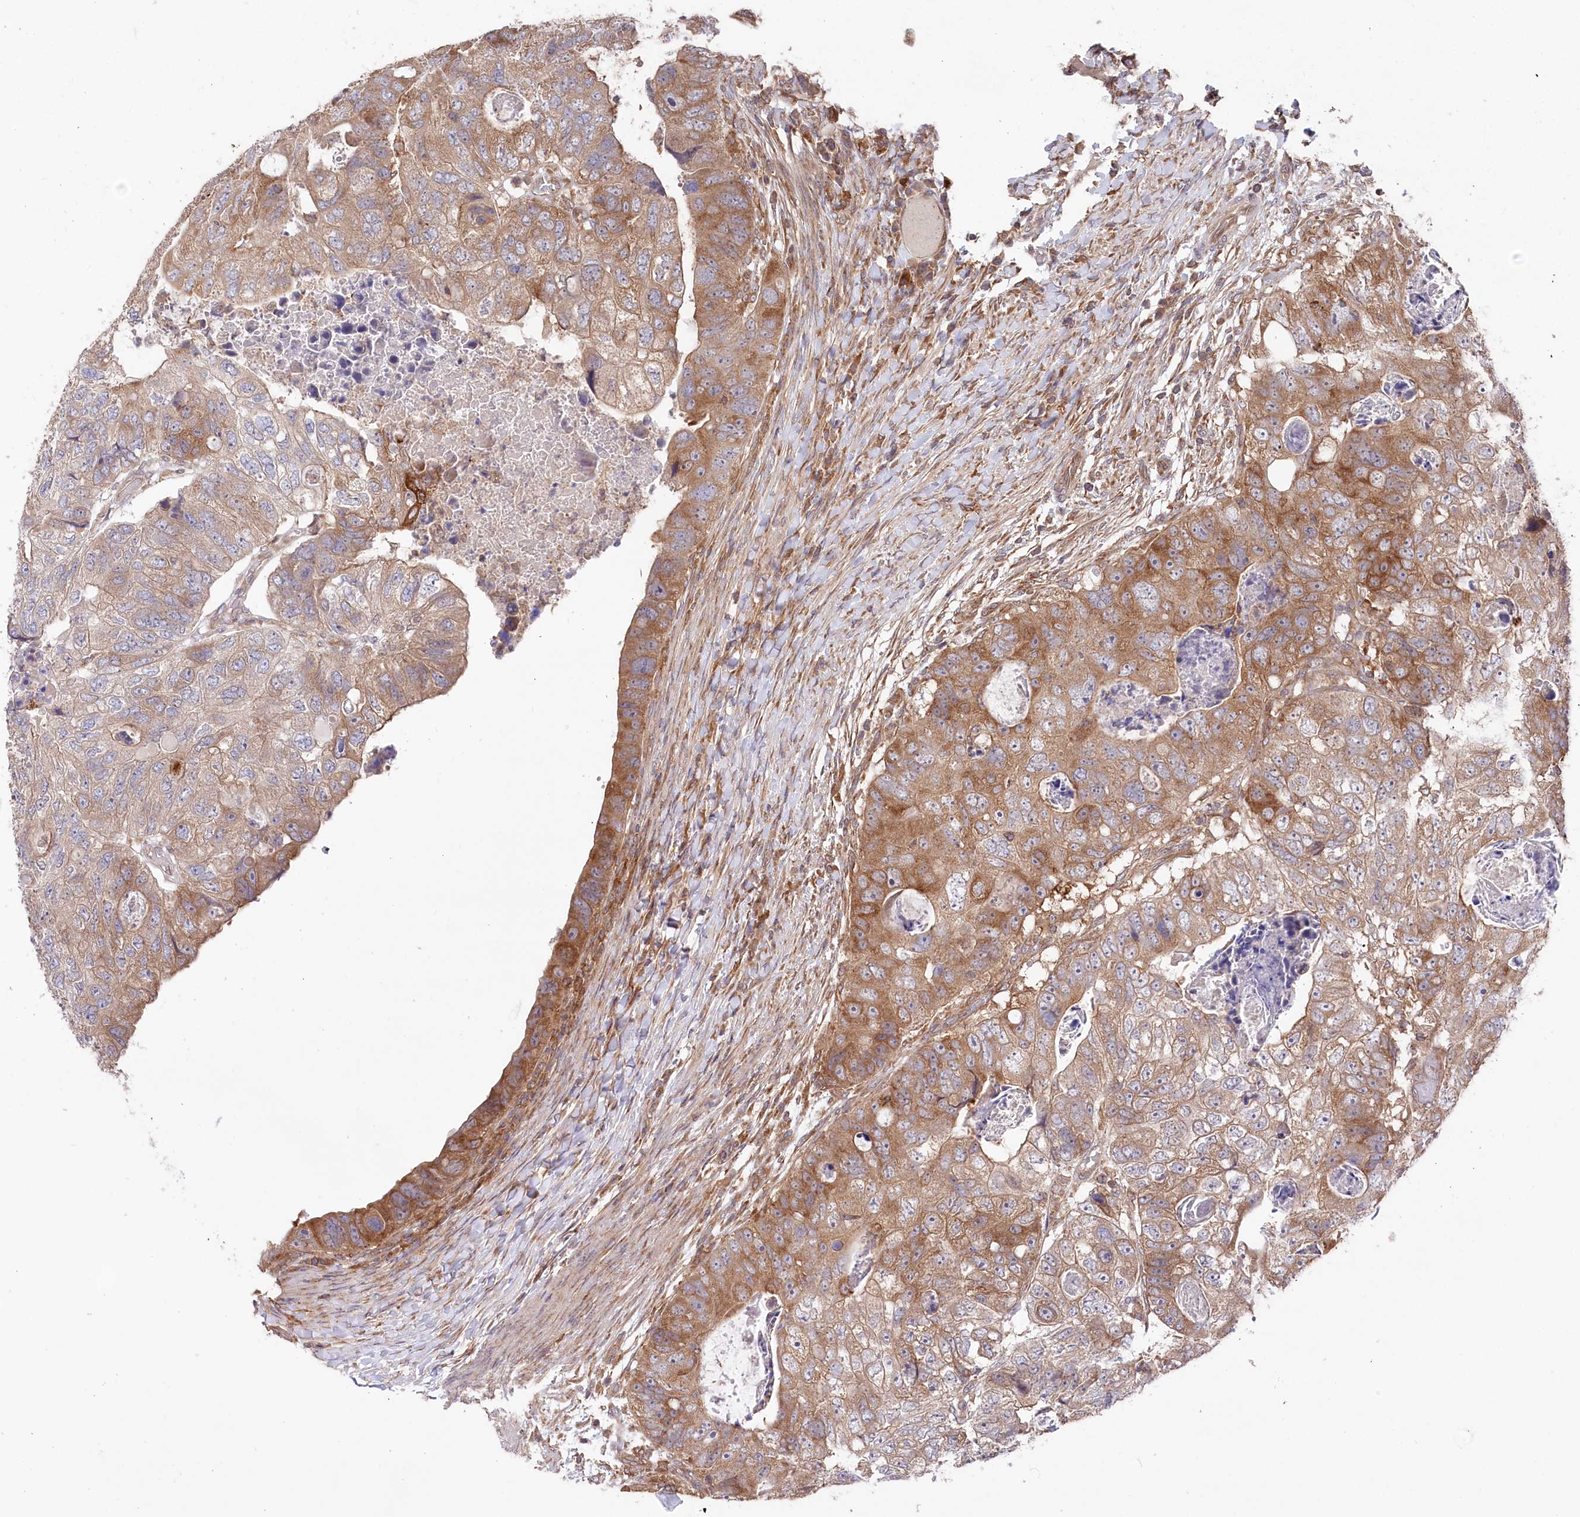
{"staining": {"intensity": "moderate", "quantity": ">75%", "location": "cytoplasmic/membranous"}, "tissue": "colorectal cancer", "cell_type": "Tumor cells", "image_type": "cancer", "snomed": [{"axis": "morphology", "description": "Adenocarcinoma, NOS"}, {"axis": "topography", "description": "Rectum"}], "caption": "Protein expression analysis of human adenocarcinoma (colorectal) reveals moderate cytoplasmic/membranous positivity in approximately >75% of tumor cells.", "gene": "PPP1R21", "patient": {"sex": "male", "age": 59}}